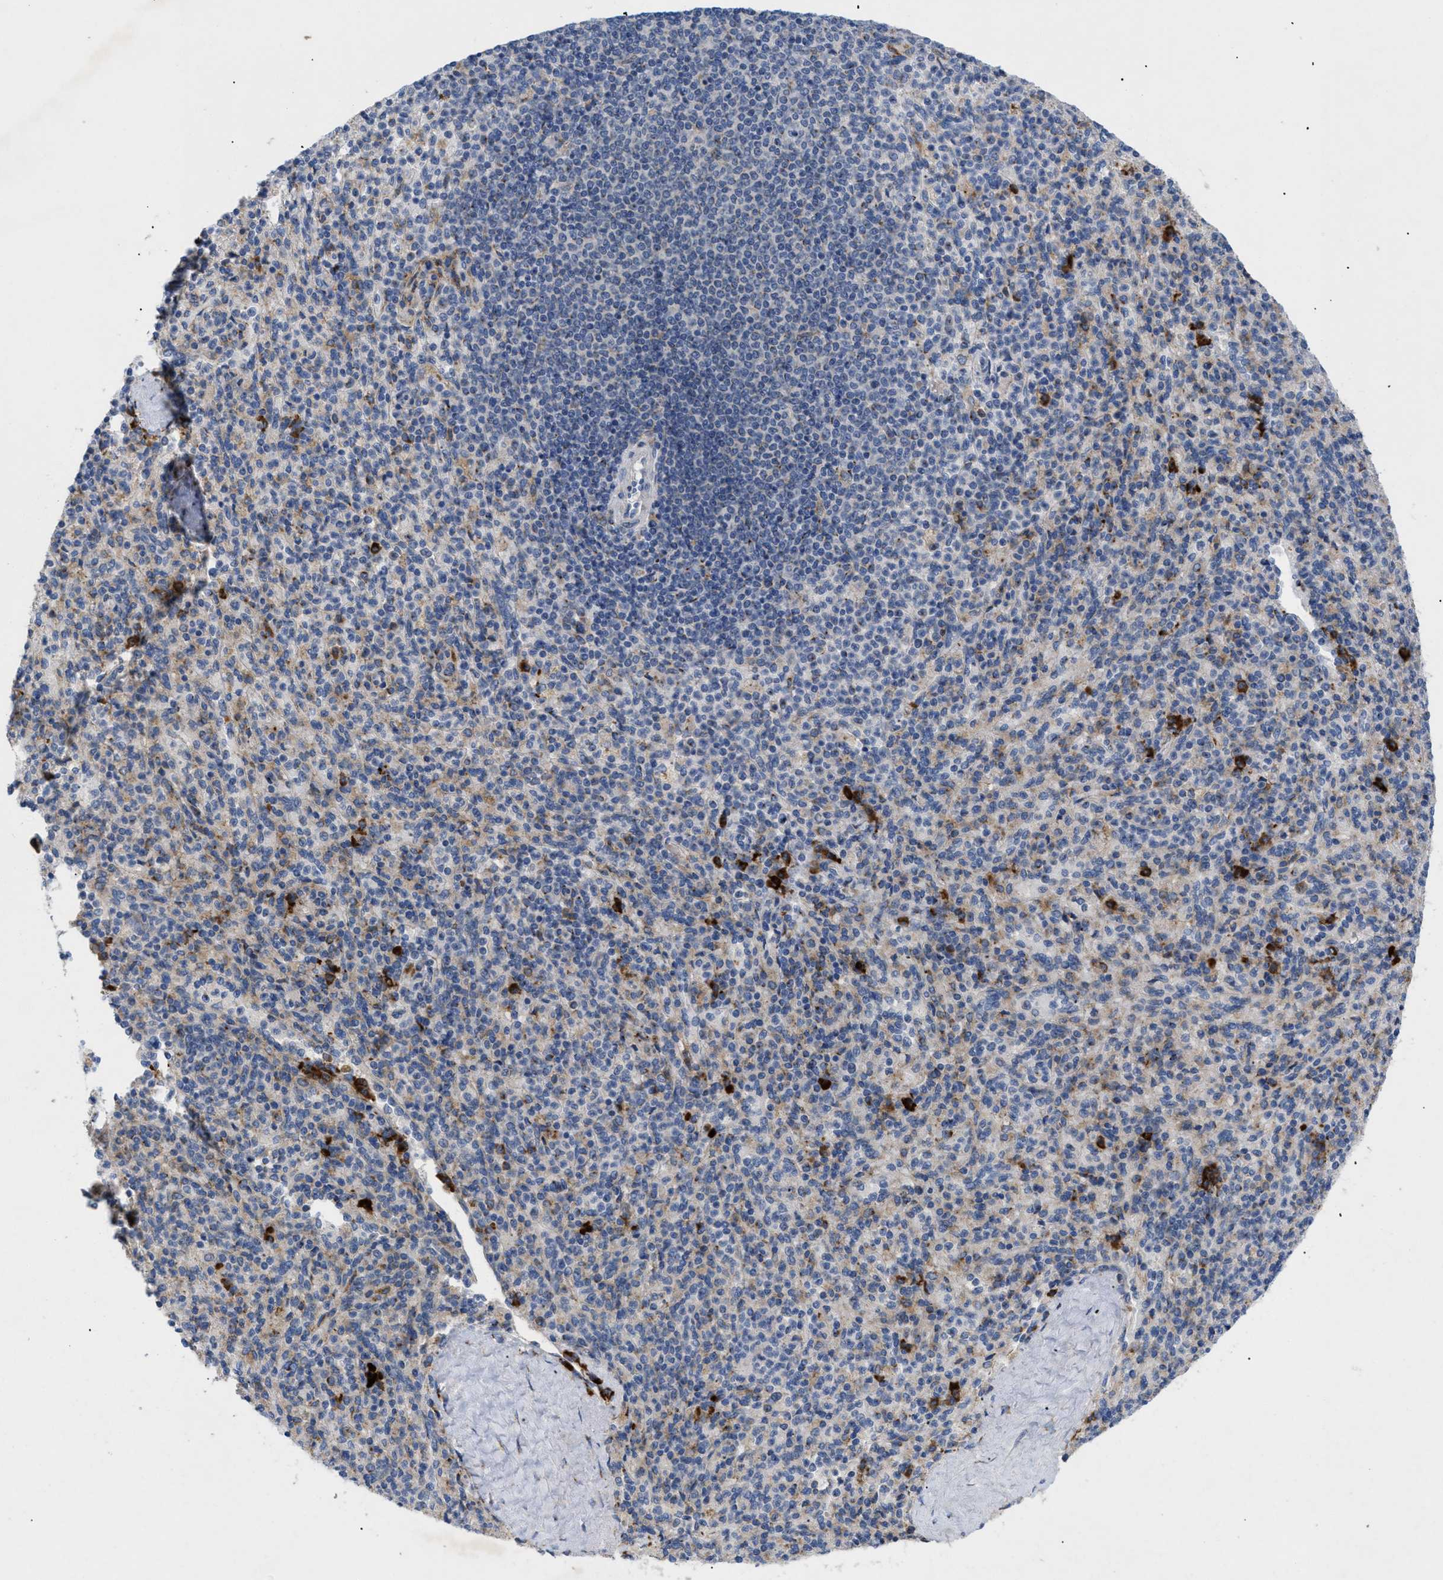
{"staining": {"intensity": "strong", "quantity": "<25%", "location": "cytoplasmic/membranous"}, "tissue": "spleen", "cell_type": "Cells in red pulp", "image_type": "normal", "snomed": [{"axis": "morphology", "description": "Normal tissue, NOS"}, {"axis": "topography", "description": "Spleen"}], "caption": "Immunohistochemistry (DAB (3,3'-diaminobenzidine)) staining of unremarkable human spleen reveals strong cytoplasmic/membranous protein expression in about <25% of cells in red pulp.", "gene": "SLC50A1", "patient": {"sex": "male", "age": 36}}